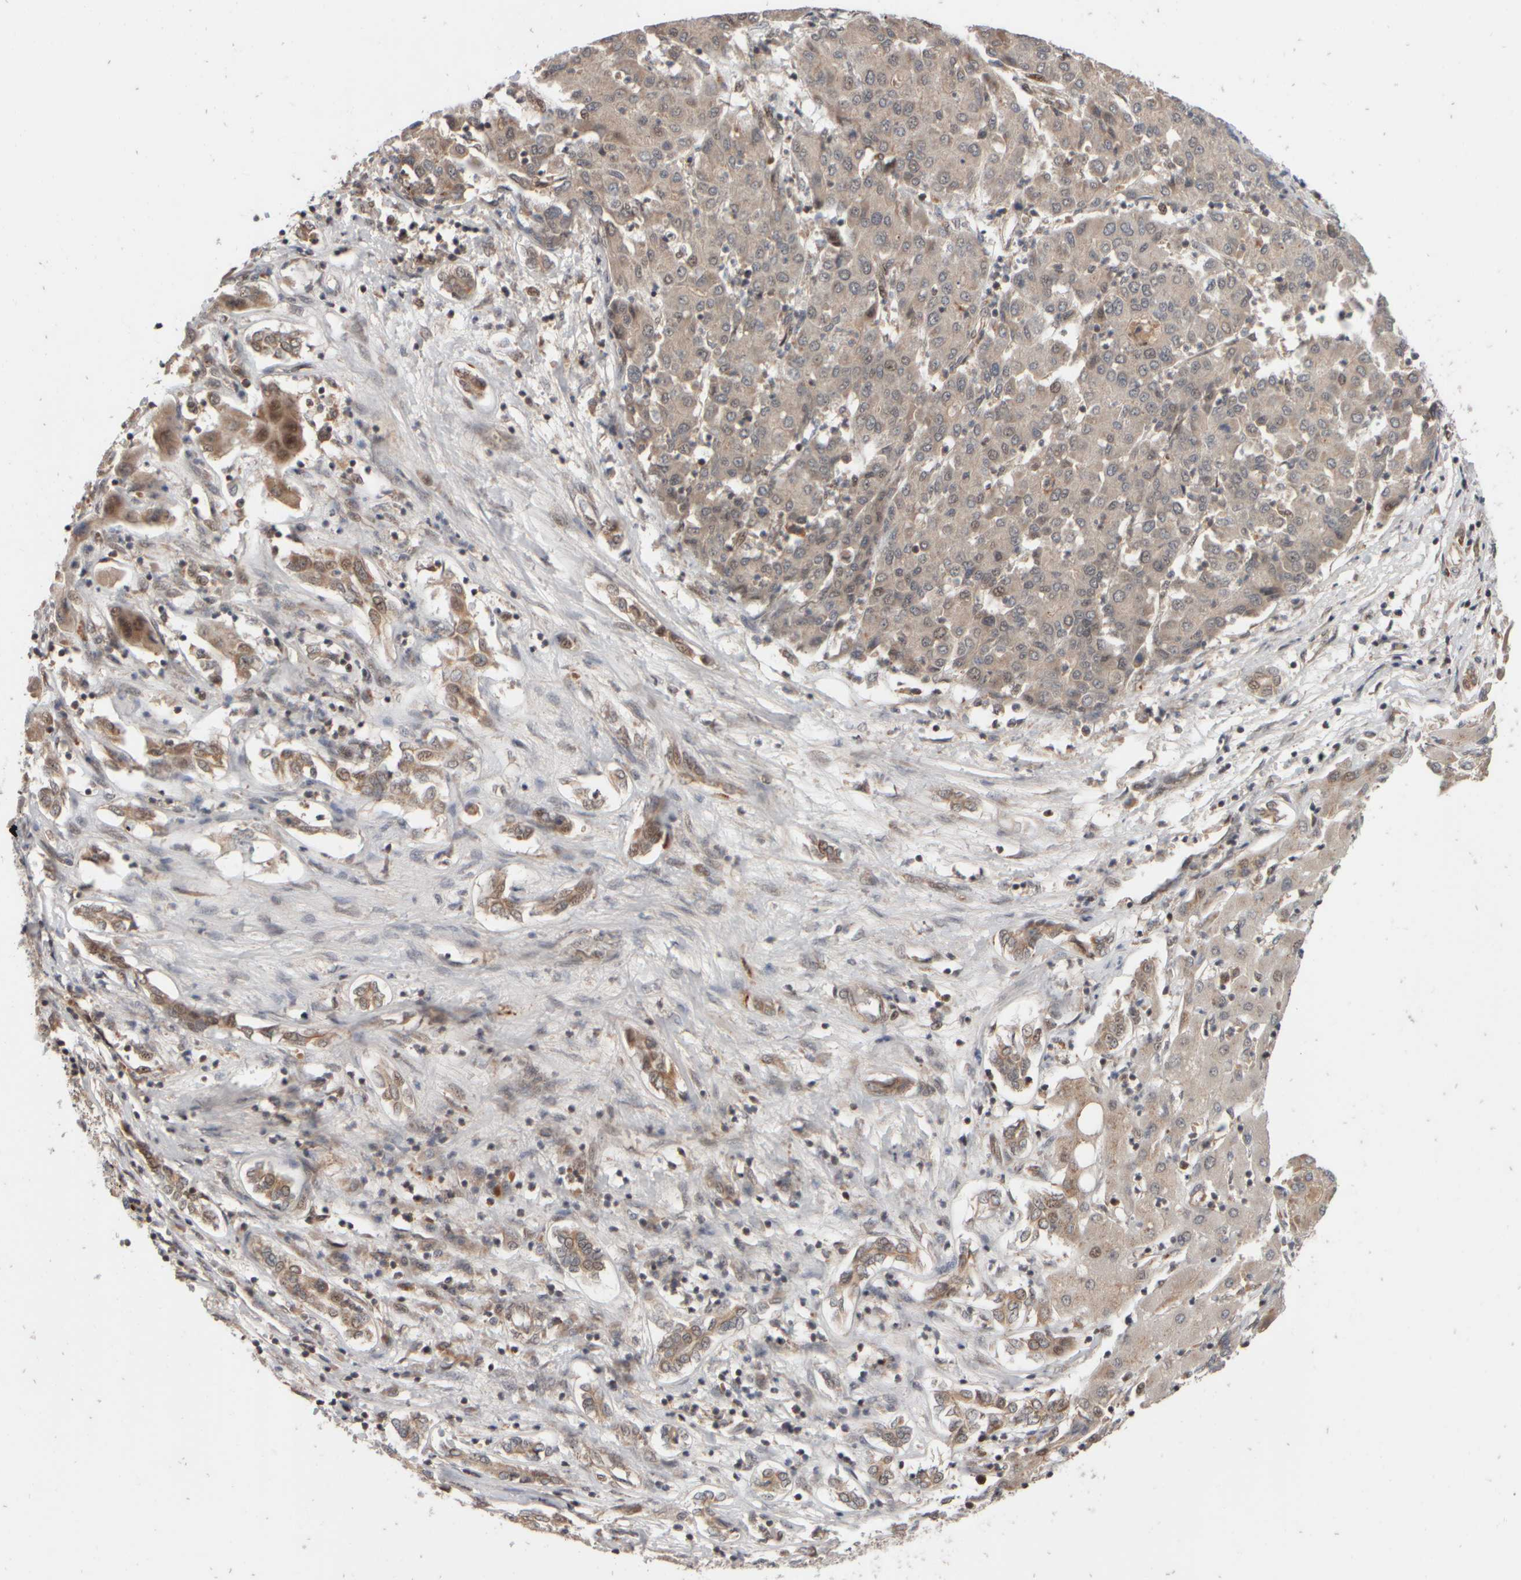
{"staining": {"intensity": "negative", "quantity": "none", "location": "none"}, "tissue": "liver cancer", "cell_type": "Tumor cells", "image_type": "cancer", "snomed": [{"axis": "morphology", "description": "Carcinoma, Hepatocellular, NOS"}, {"axis": "topography", "description": "Liver"}], "caption": "This micrograph is of liver cancer (hepatocellular carcinoma) stained with immunohistochemistry to label a protein in brown with the nuclei are counter-stained blue. There is no positivity in tumor cells. (Stains: DAB IHC with hematoxylin counter stain, Microscopy: brightfield microscopy at high magnification).", "gene": "ABHD11", "patient": {"sex": "male", "age": 65}}